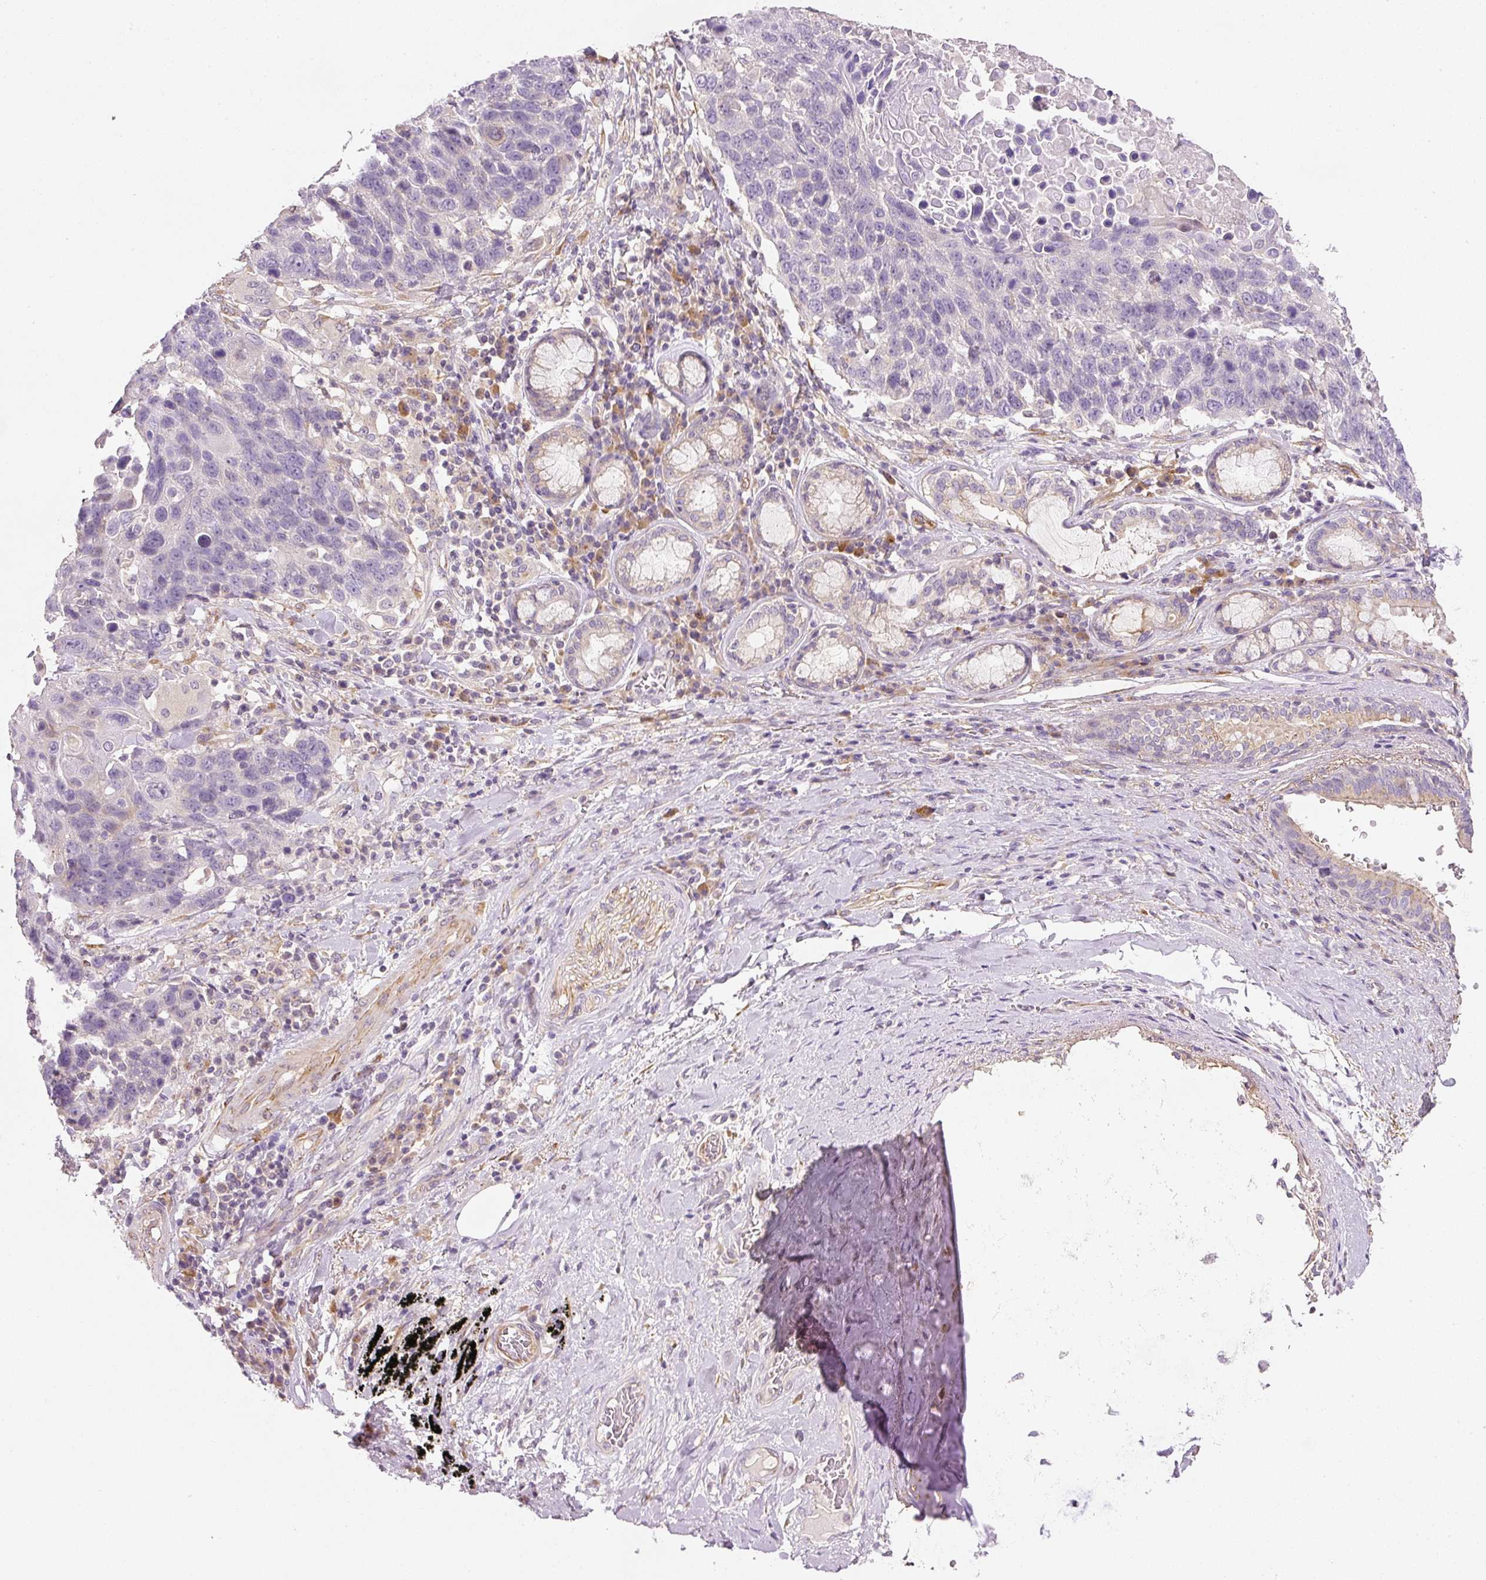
{"staining": {"intensity": "negative", "quantity": "none", "location": "none"}, "tissue": "lung cancer", "cell_type": "Tumor cells", "image_type": "cancer", "snomed": [{"axis": "morphology", "description": "Squamous cell carcinoma, NOS"}, {"axis": "topography", "description": "Lung"}], "caption": "Lung cancer (squamous cell carcinoma) stained for a protein using immunohistochemistry (IHC) reveals no staining tumor cells.", "gene": "RNF167", "patient": {"sex": "male", "age": 66}}